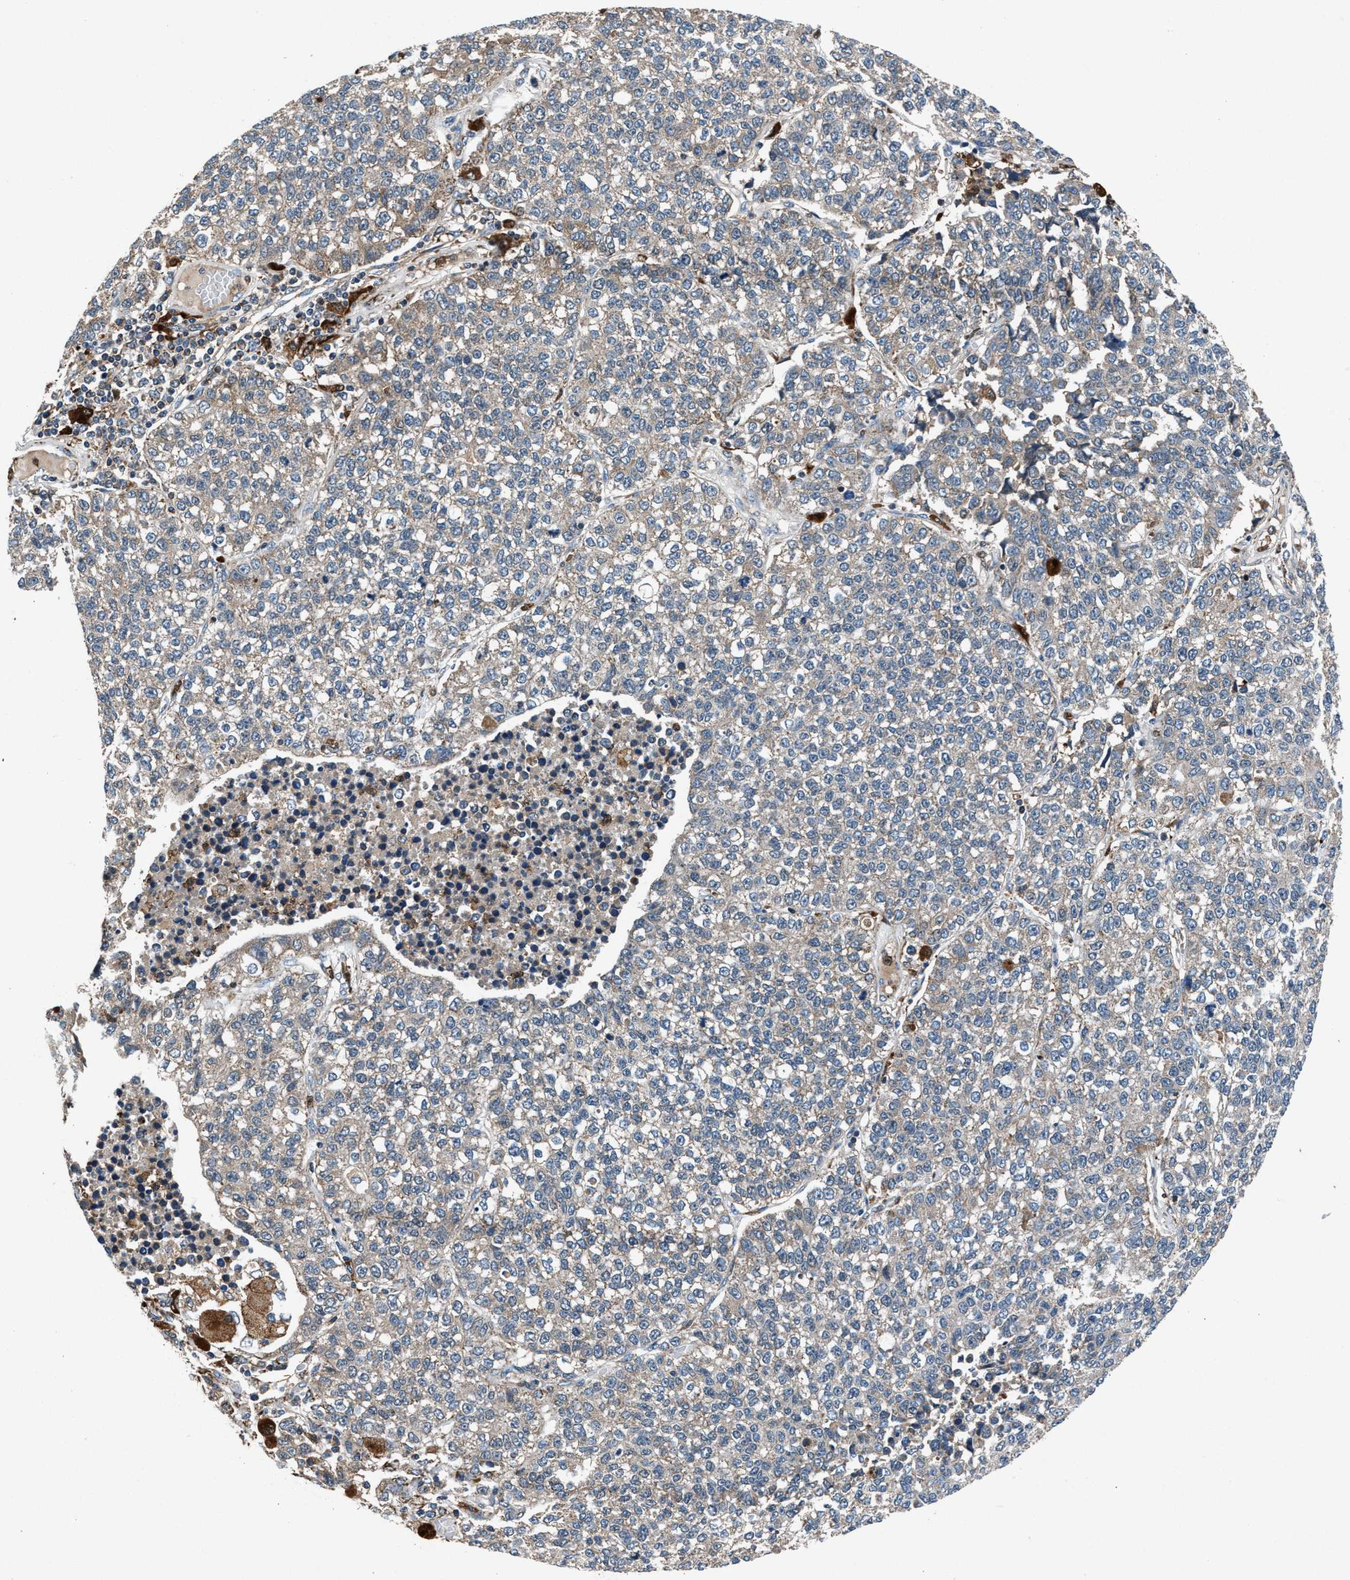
{"staining": {"intensity": "weak", "quantity": "25%-75%", "location": "cytoplasmic/membranous"}, "tissue": "lung cancer", "cell_type": "Tumor cells", "image_type": "cancer", "snomed": [{"axis": "morphology", "description": "Adenocarcinoma, NOS"}, {"axis": "topography", "description": "Lung"}], "caption": "Immunohistochemical staining of lung cancer (adenocarcinoma) exhibits low levels of weak cytoplasmic/membranous protein staining in about 25%-75% of tumor cells.", "gene": "FAM221A", "patient": {"sex": "male", "age": 49}}